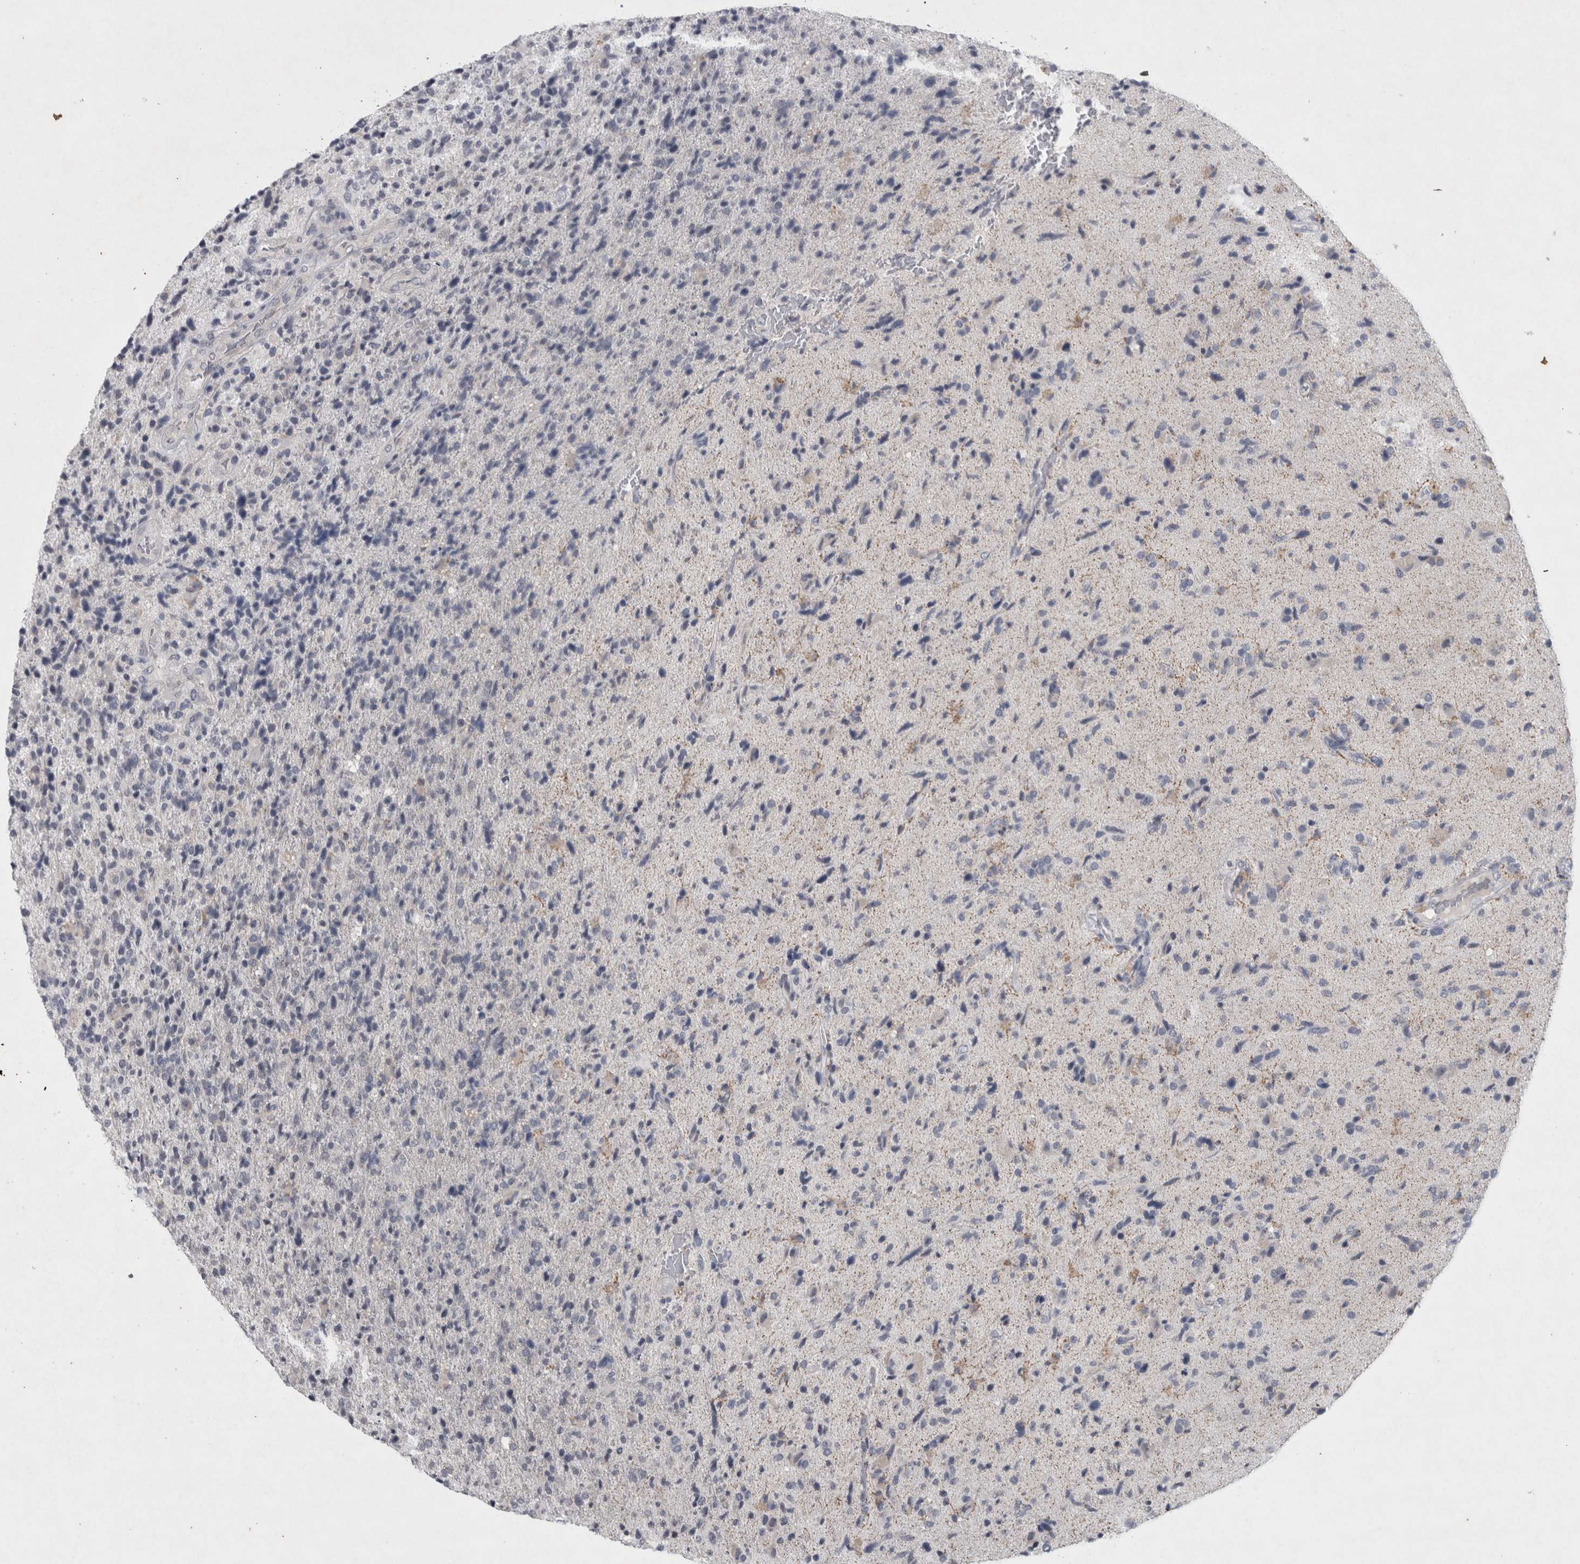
{"staining": {"intensity": "negative", "quantity": "none", "location": "none"}, "tissue": "glioma", "cell_type": "Tumor cells", "image_type": "cancer", "snomed": [{"axis": "morphology", "description": "Glioma, malignant, High grade"}, {"axis": "topography", "description": "Brain"}], "caption": "Image shows no significant protein staining in tumor cells of malignant high-grade glioma.", "gene": "WNT7A", "patient": {"sex": "male", "age": 72}}